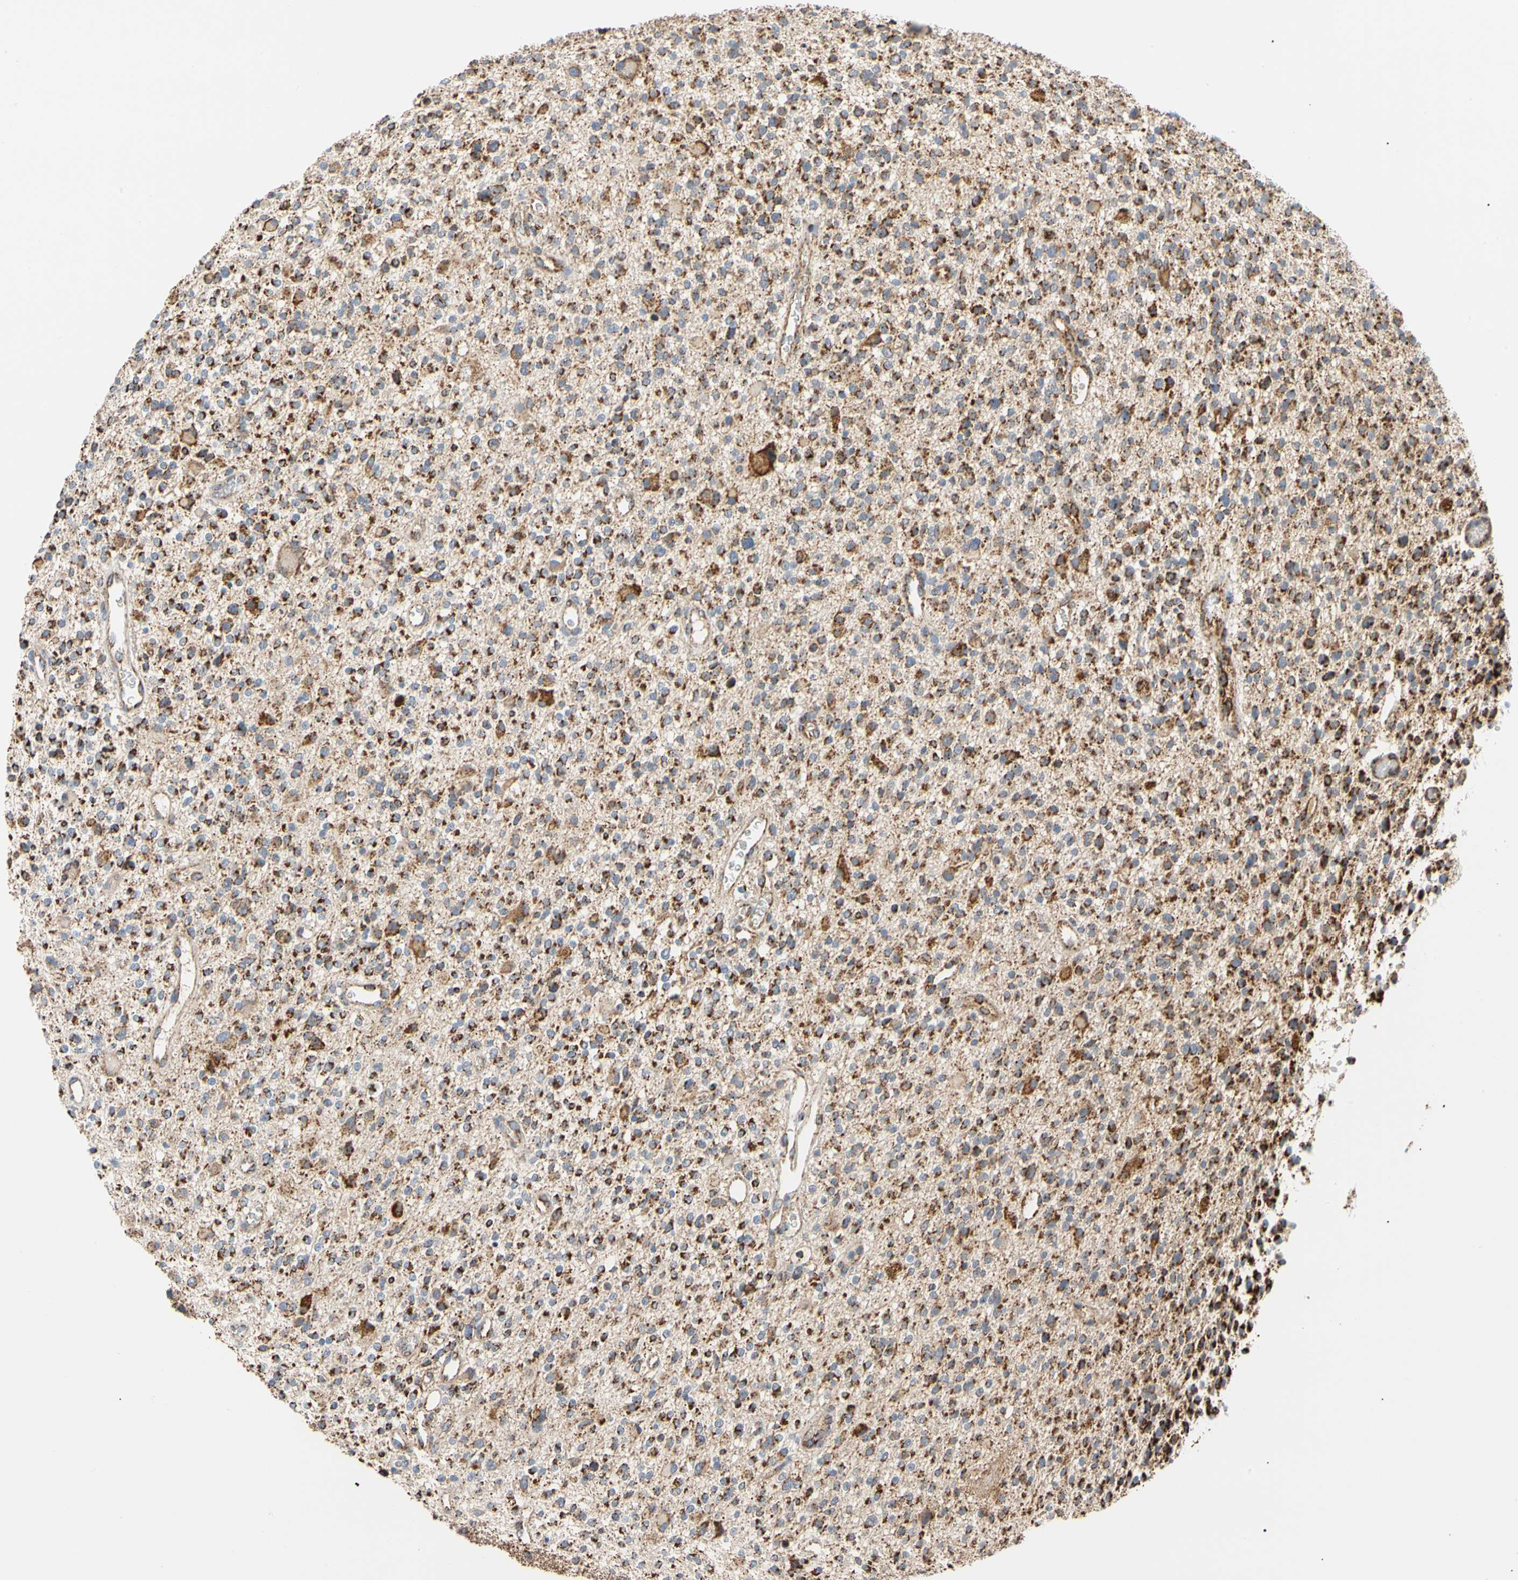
{"staining": {"intensity": "strong", "quantity": ">75%", "location": "cytoplasmic/membranous"}, "tissue": "glioma", "cell_type": "Tumor cells", "image_type": "cancer", "snomed": [{"axis": "morphology", "description": "Glioma, malignant, High grade"}, {"axis": "topography", "description": "Brain"}], "caption": "This is an image of immunohistochemistry (IHC) staining of glioma, which shows strong positivity in the cytoplasmic/membranous of tumor cells.", "gene": "ACAT1", "patient": {"sex": "male", "age": 48}}